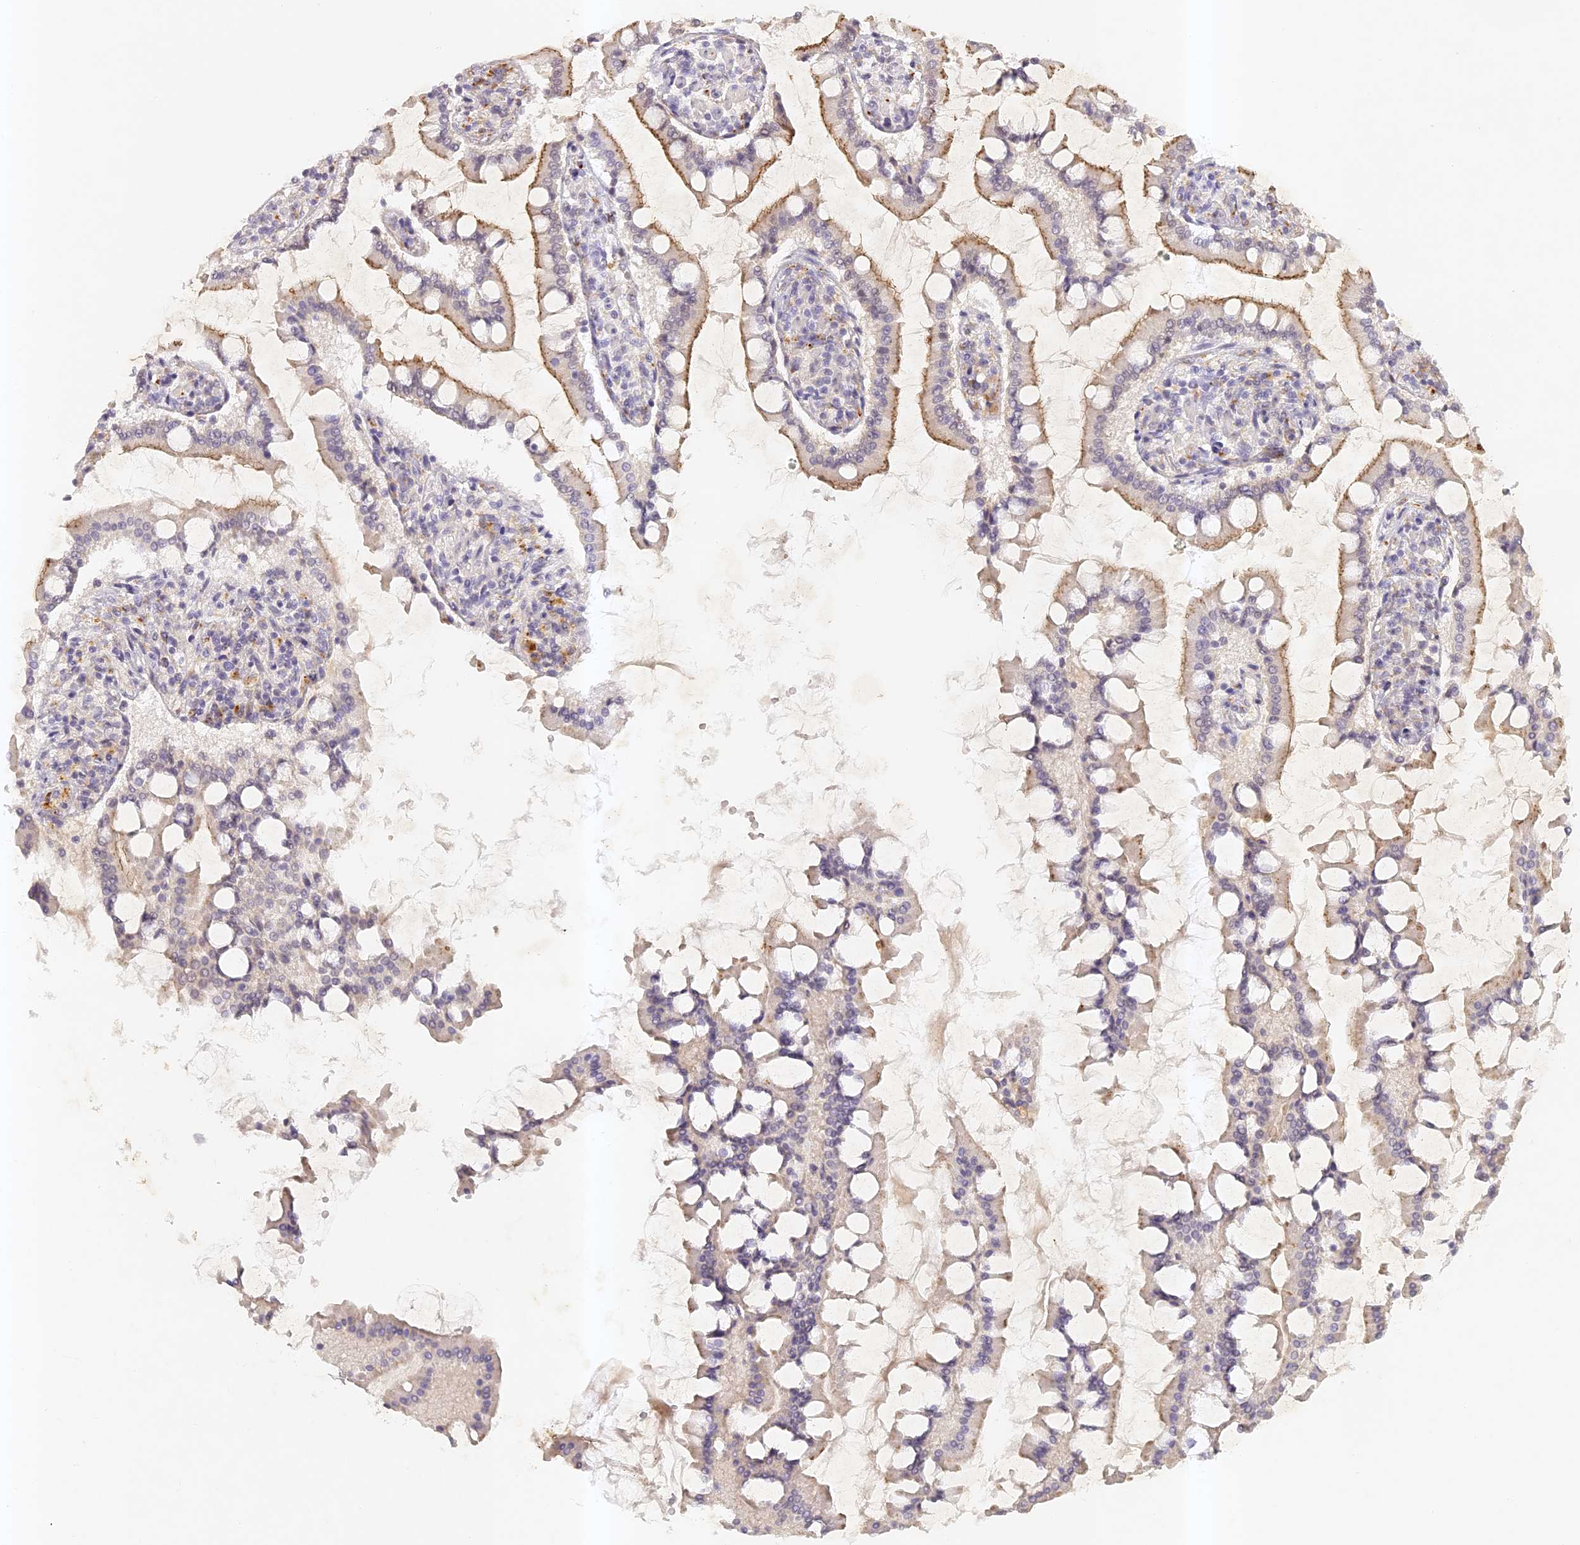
{"staining": {"intensity": "strong", "quantity": "<25%", "location": "cytoplasmic/membranous"}, "tissue": "small intestine", "cell_type": "Glandular cells", "image_type": "normal", "snomed": [{"axis": "morphology", "description": "Normal tissue, NOS"}, {"axis": "topography", "description": "Small intestine"}], "caption": "Glandular cells show medium levels of strong cytoplasmic/membranous positivity in approximately <25% of cells in normal human small intestine. Nuclei are stained in blue.", "gene": "ELL3", "patient": {"sex": "male", "age": 41}}